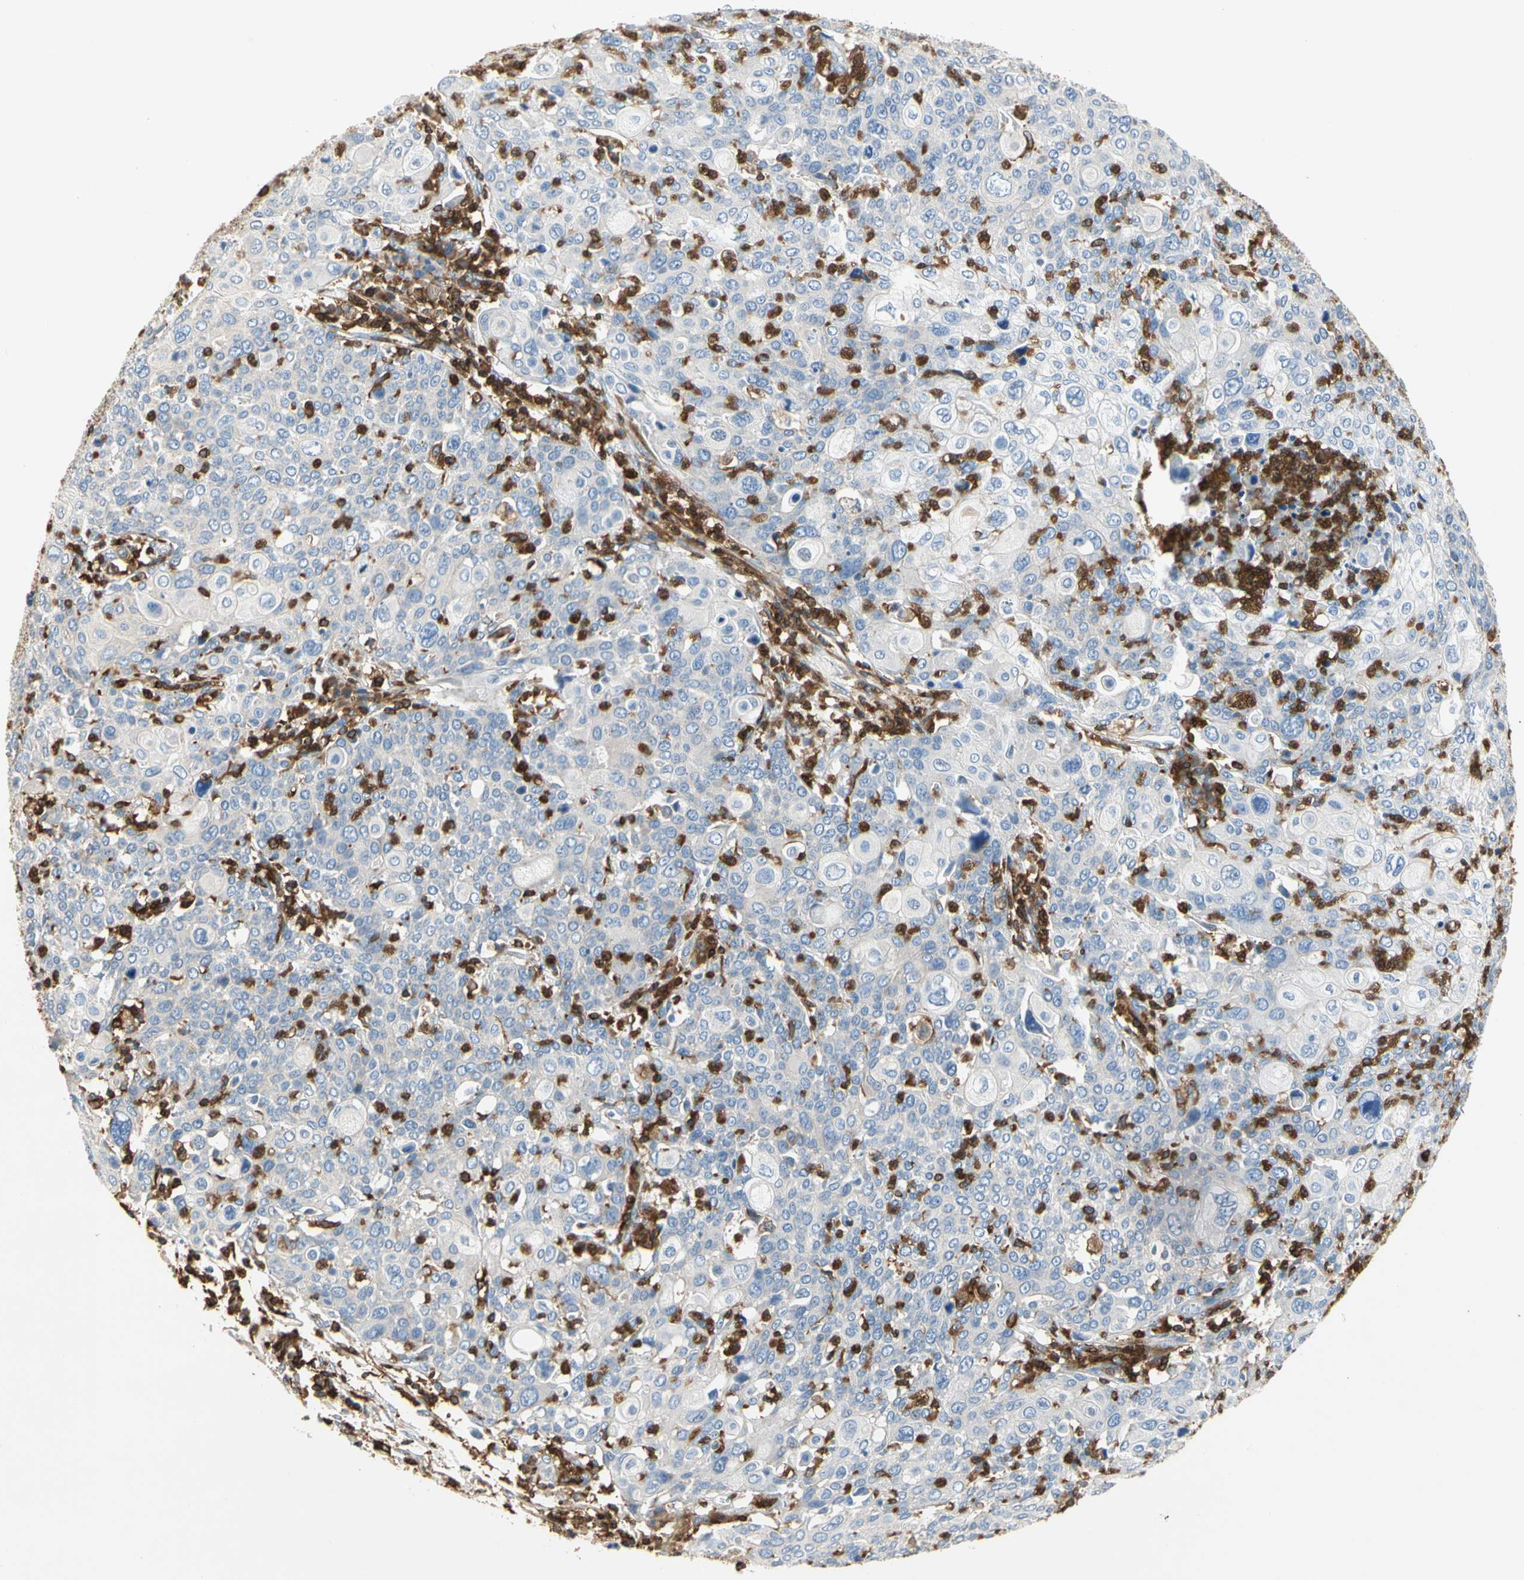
{"staining": {"intensity": "negative", "quantity": "none", "location": "none"}, "tissue": "cervical cancer", "cell_type": "Tumor cells", "image_type": "cancer", "snomed": [{"axis": "morphology", "description": "Squamous cell carcinoma, NOS"}, {"axis": "topography", "description": "Cervix"}], "caption": "DAB immunohistochemical staining of human cervical cancer (squamous cell carcinoma) displays no significant staining in tumor cells.", "gene": "FMNL1", "patient": {"sex": "female", "age": 40}}